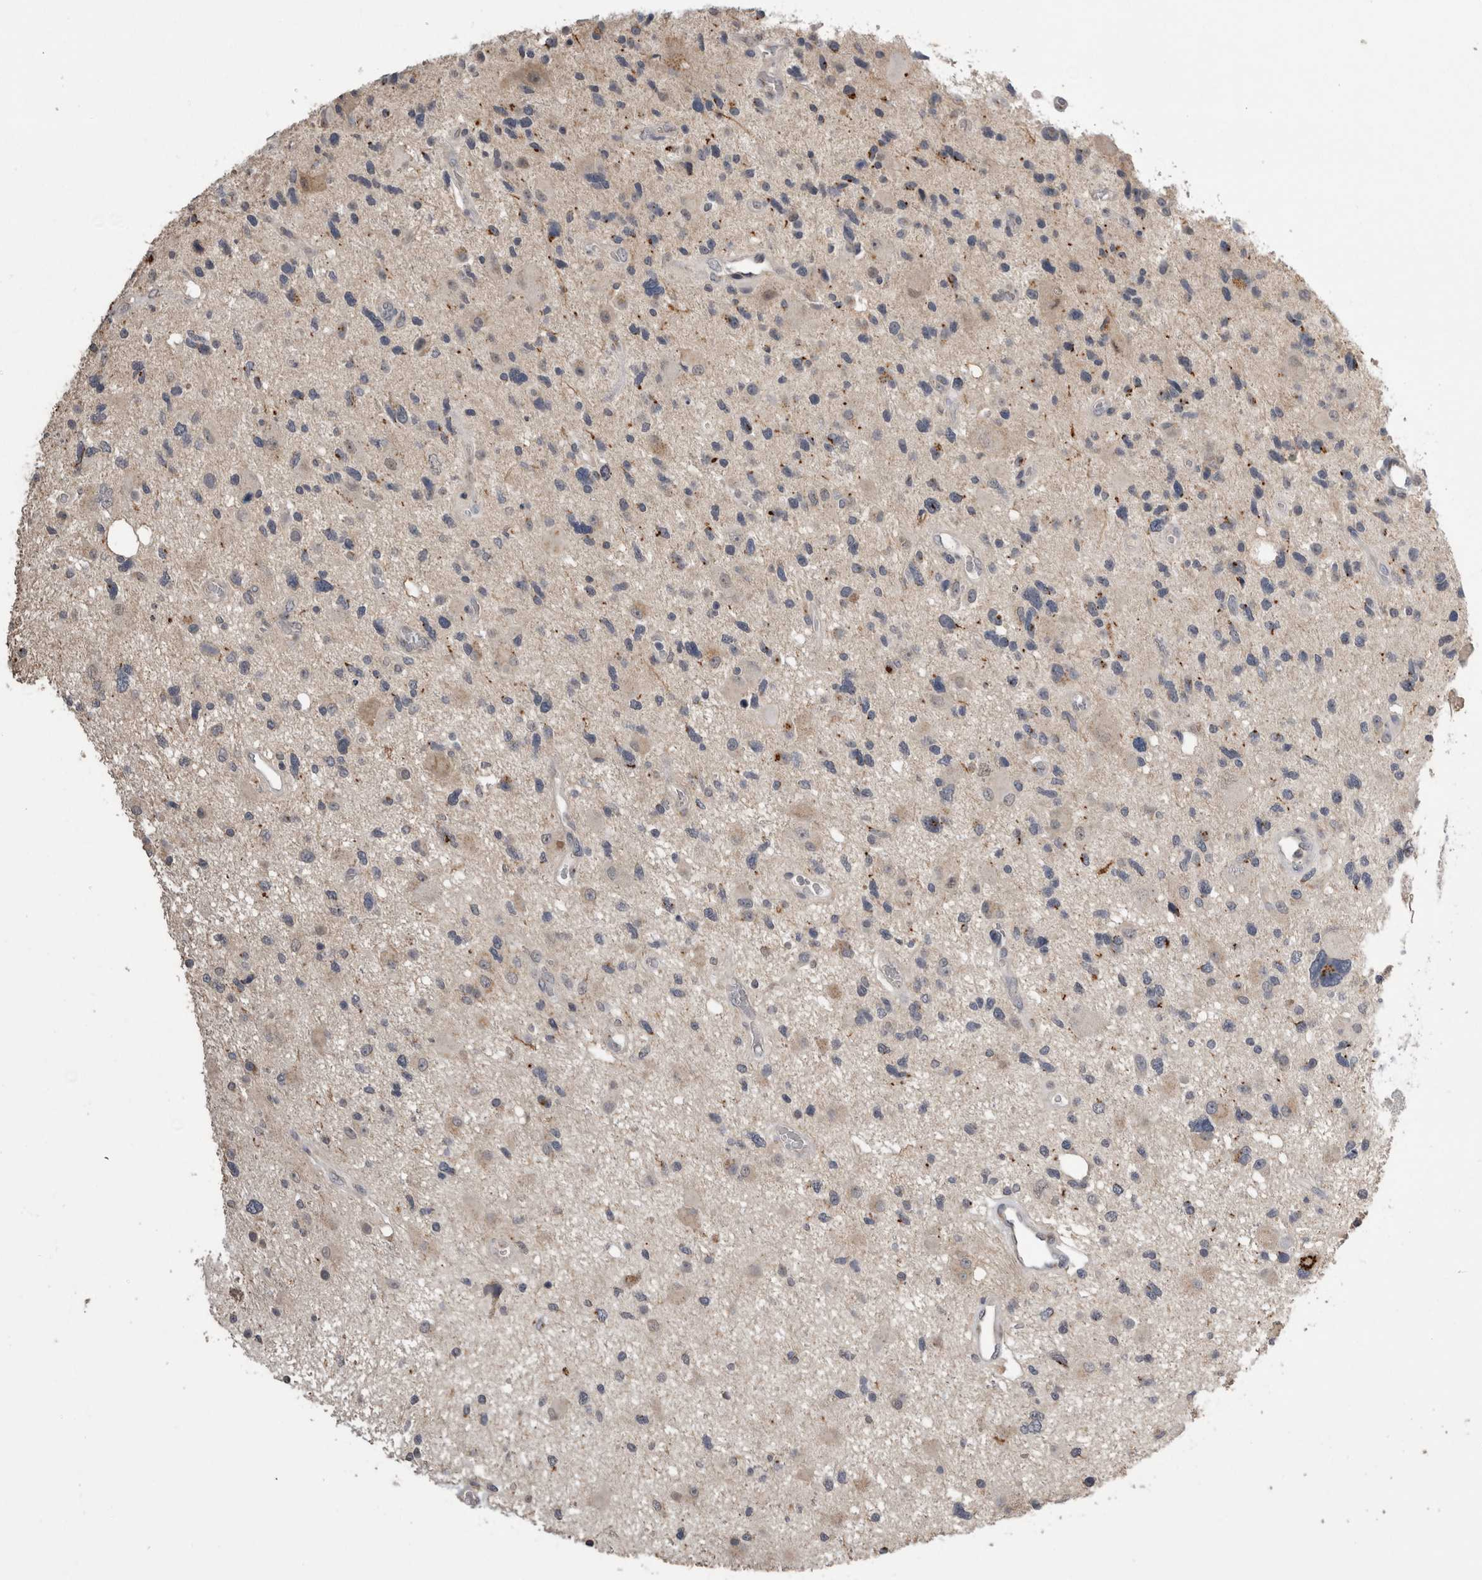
{"staining": {"intensity": "negative", "quantity": "none", "location": "none"}, "tissue": "glioma", "cell_type": "Tumor cells", "image_type": "cancer", "snomed": [{"axis": "morphology", "description": "Glioma, malignant, High grade"}, {"axis": "topography", "description": "Brain"}], "caption": "Immunohistochemistry photomicrograph of neoplastic tissue: high-grade glioma (malignant) stained with DAB displays no significant protein positivity in tumor cells.", "gene": "ANXA13", "patient": {"sex": "male", "age": 33}}